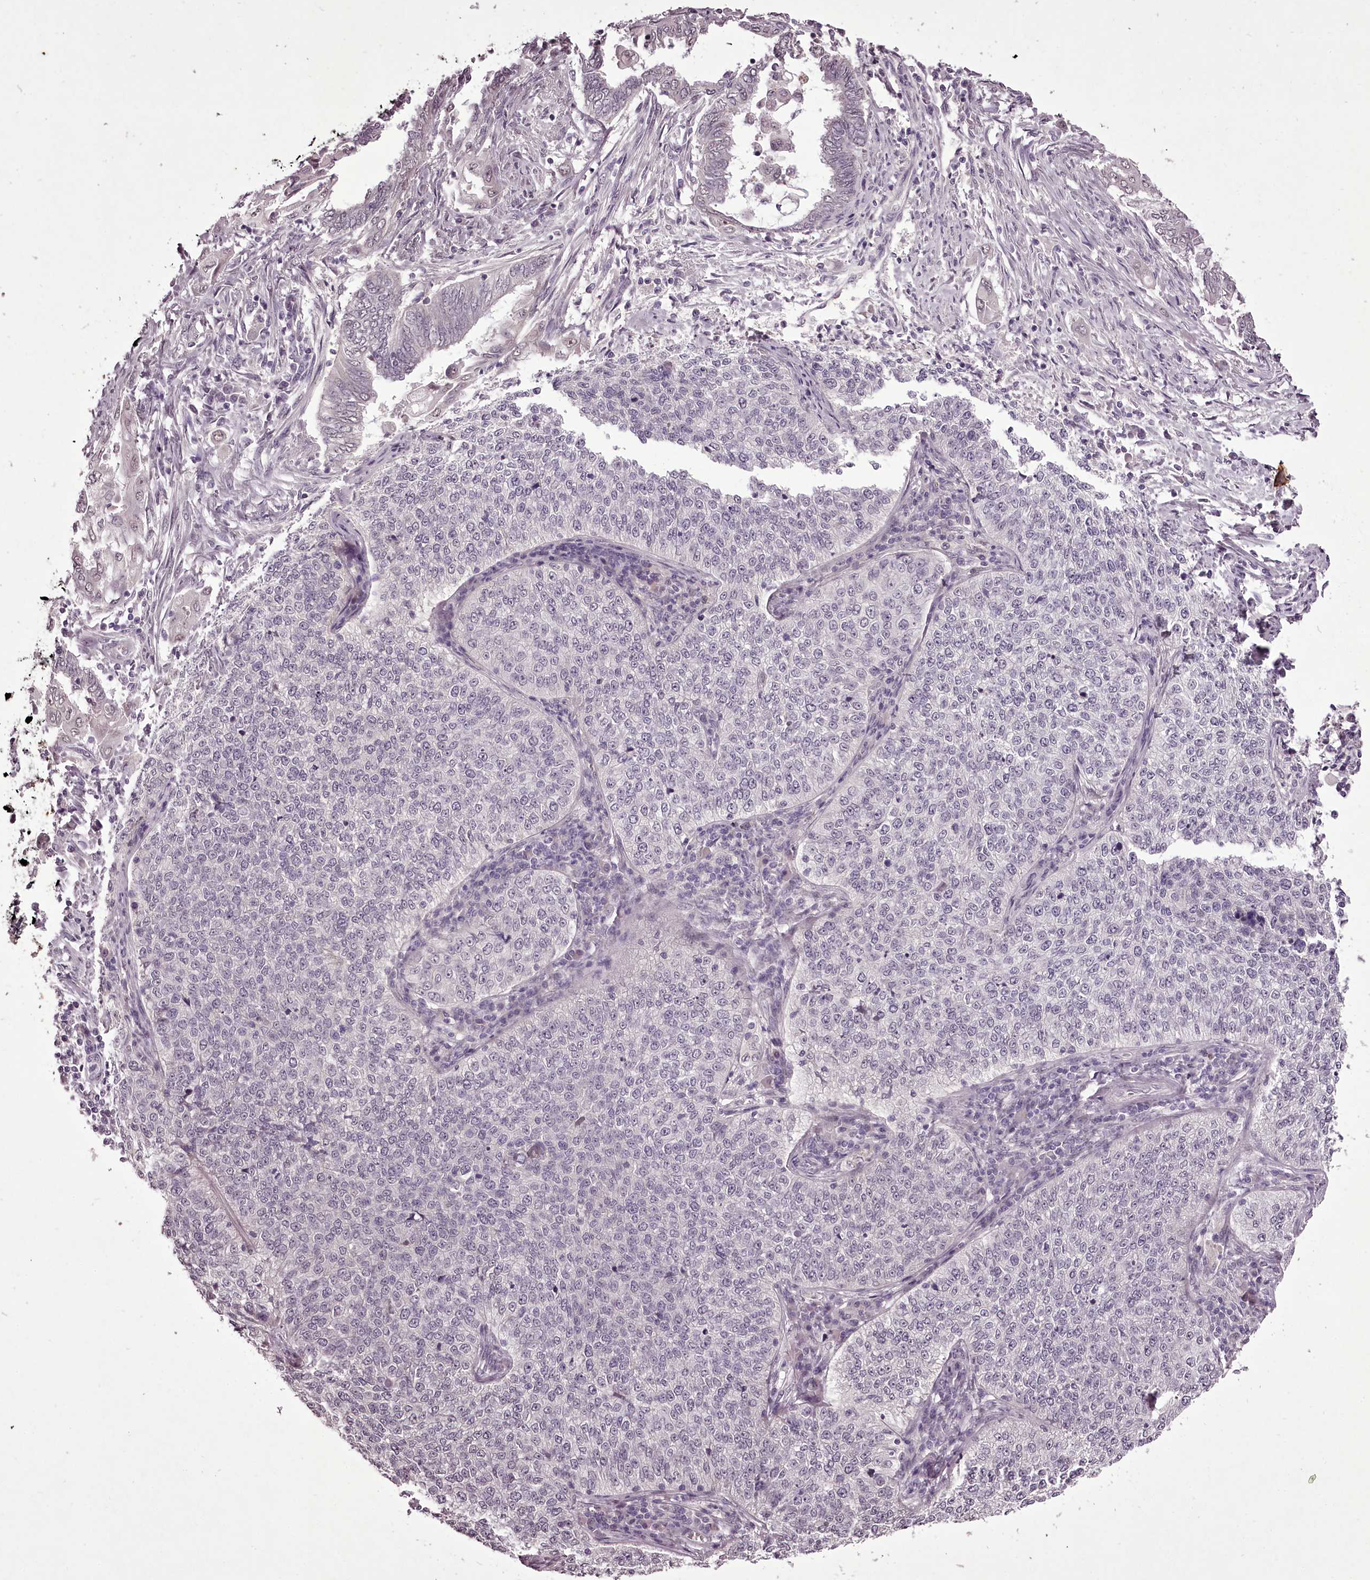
{"staining": {"intensity": "negative", "quantity": "none", "location": "none"}, "tissue": "cervical cancer", "cell_type": "Tumor cells", "image_type": "cancer", "snomed": [{"axis": "morphology", "description": "Squamous cell carcinoma, NOS"}, {"axis": "topography", "description": "Cervix"}], "caption": "IHC histopathology image of neoplastic tissue: human cervical cancer (squamous cell carcinoma) stained with DAB (3,3'-diaminobenzidine) shows no significant protein expression in tumor cells. (Immunohistochemistry, brightfield microscopy, high magnification).", "gene": "C1orf56", "patient": {"sex": "female", "age": 35}}